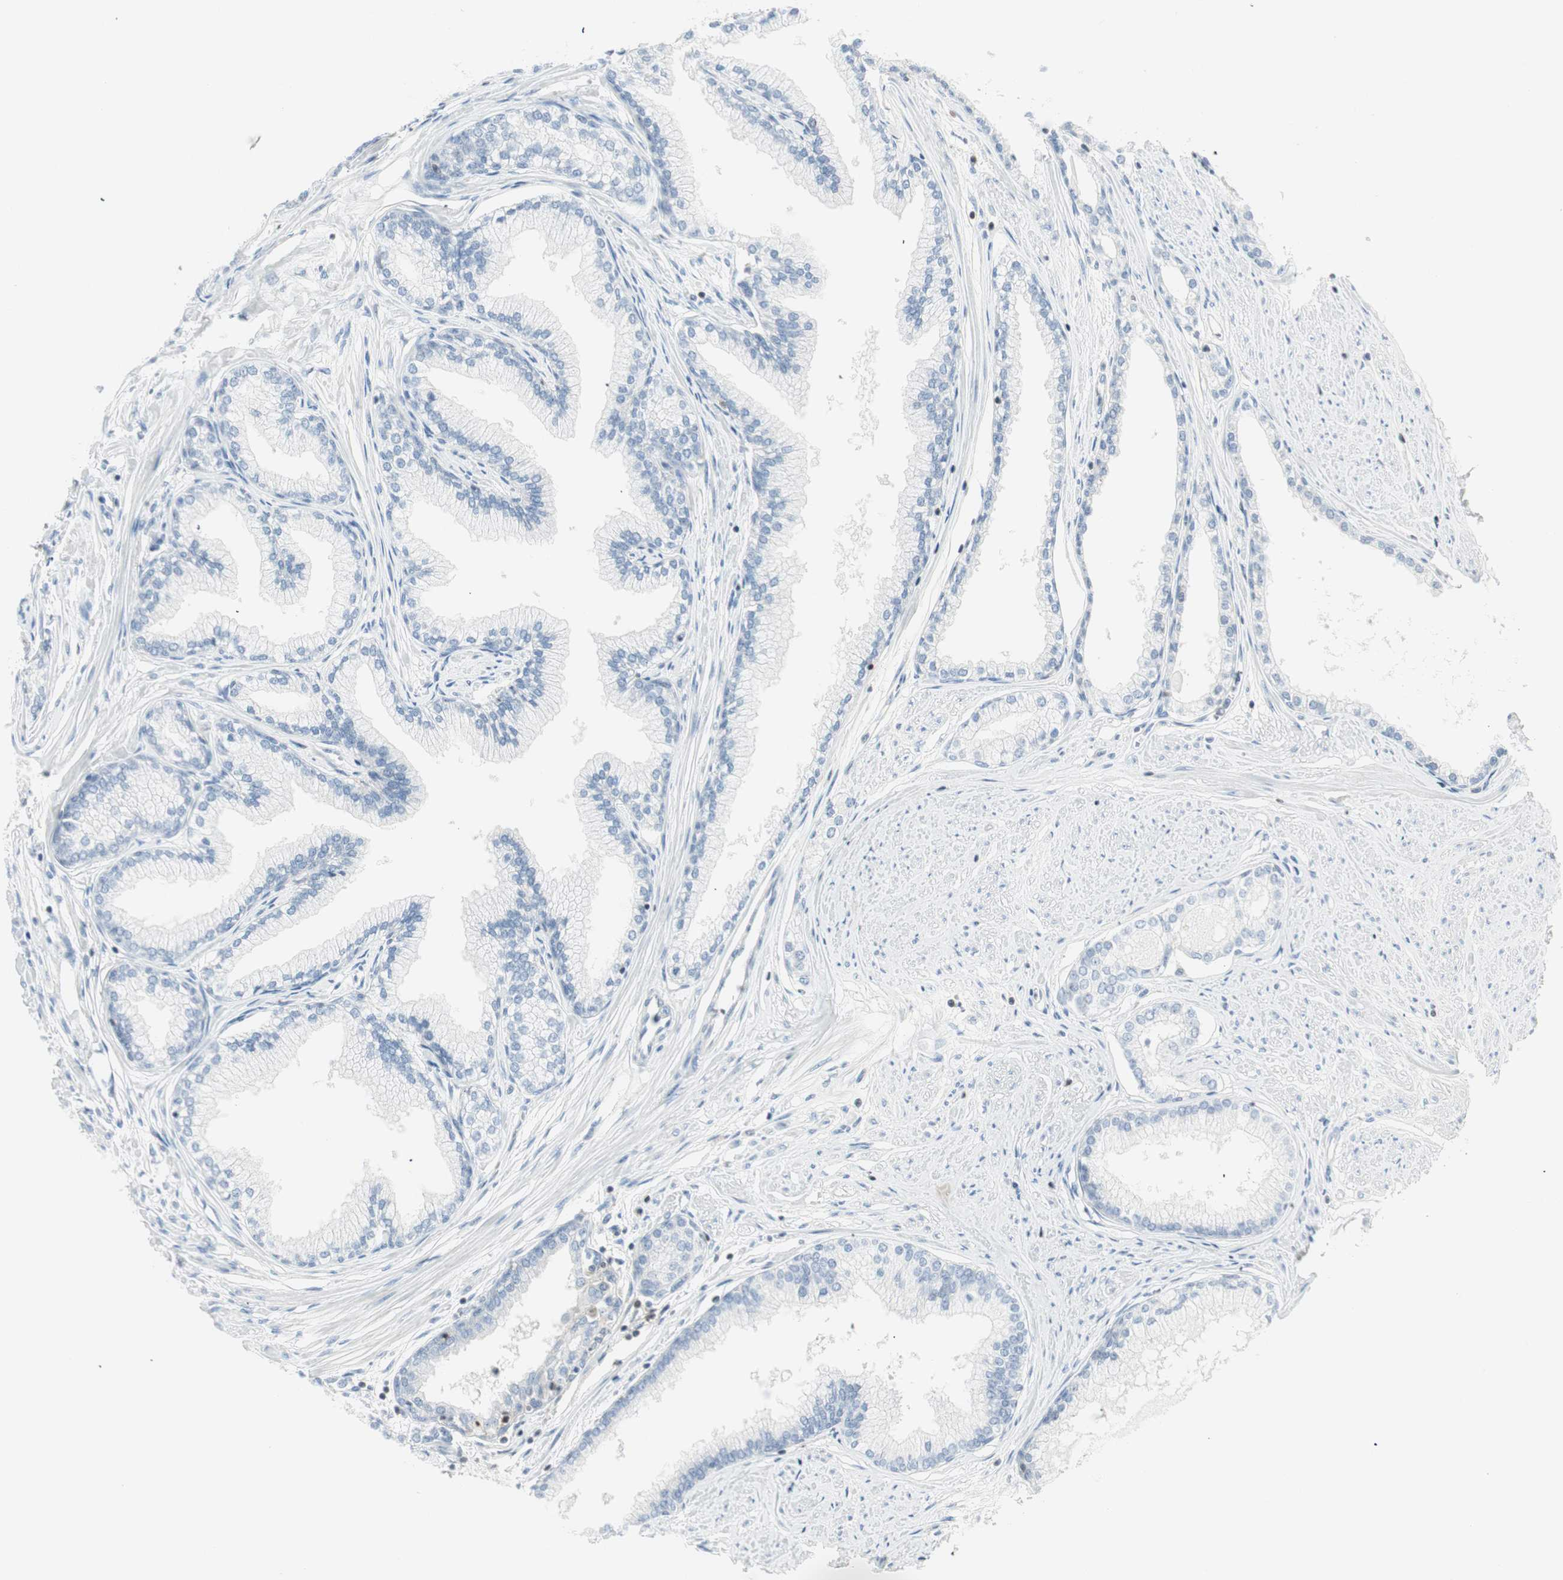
{"staining": {"intensity": "moderate", "quantity": ">75%", "location": "cytoplasmic/membranous"}, "tissue": "prostate", "cell_type": "Glandular cells", "image_type": "normal", "snomed": [{"axis": "morphology", "description": "Normal tissue, NOS"}, {"axis": "topography", "description": "Prostate"}], "caption": "An IHC photomicrograph of unremarkable tissue is shown. Protein staining in brown highlights moderate cytoplasmic/membranous positivity in prostate within glandular cells. (Brightfield microscopy of DAB IHC at high magnification).", "gene": "PPP1CA", "patient": {"sex": "male", "age": 64}}